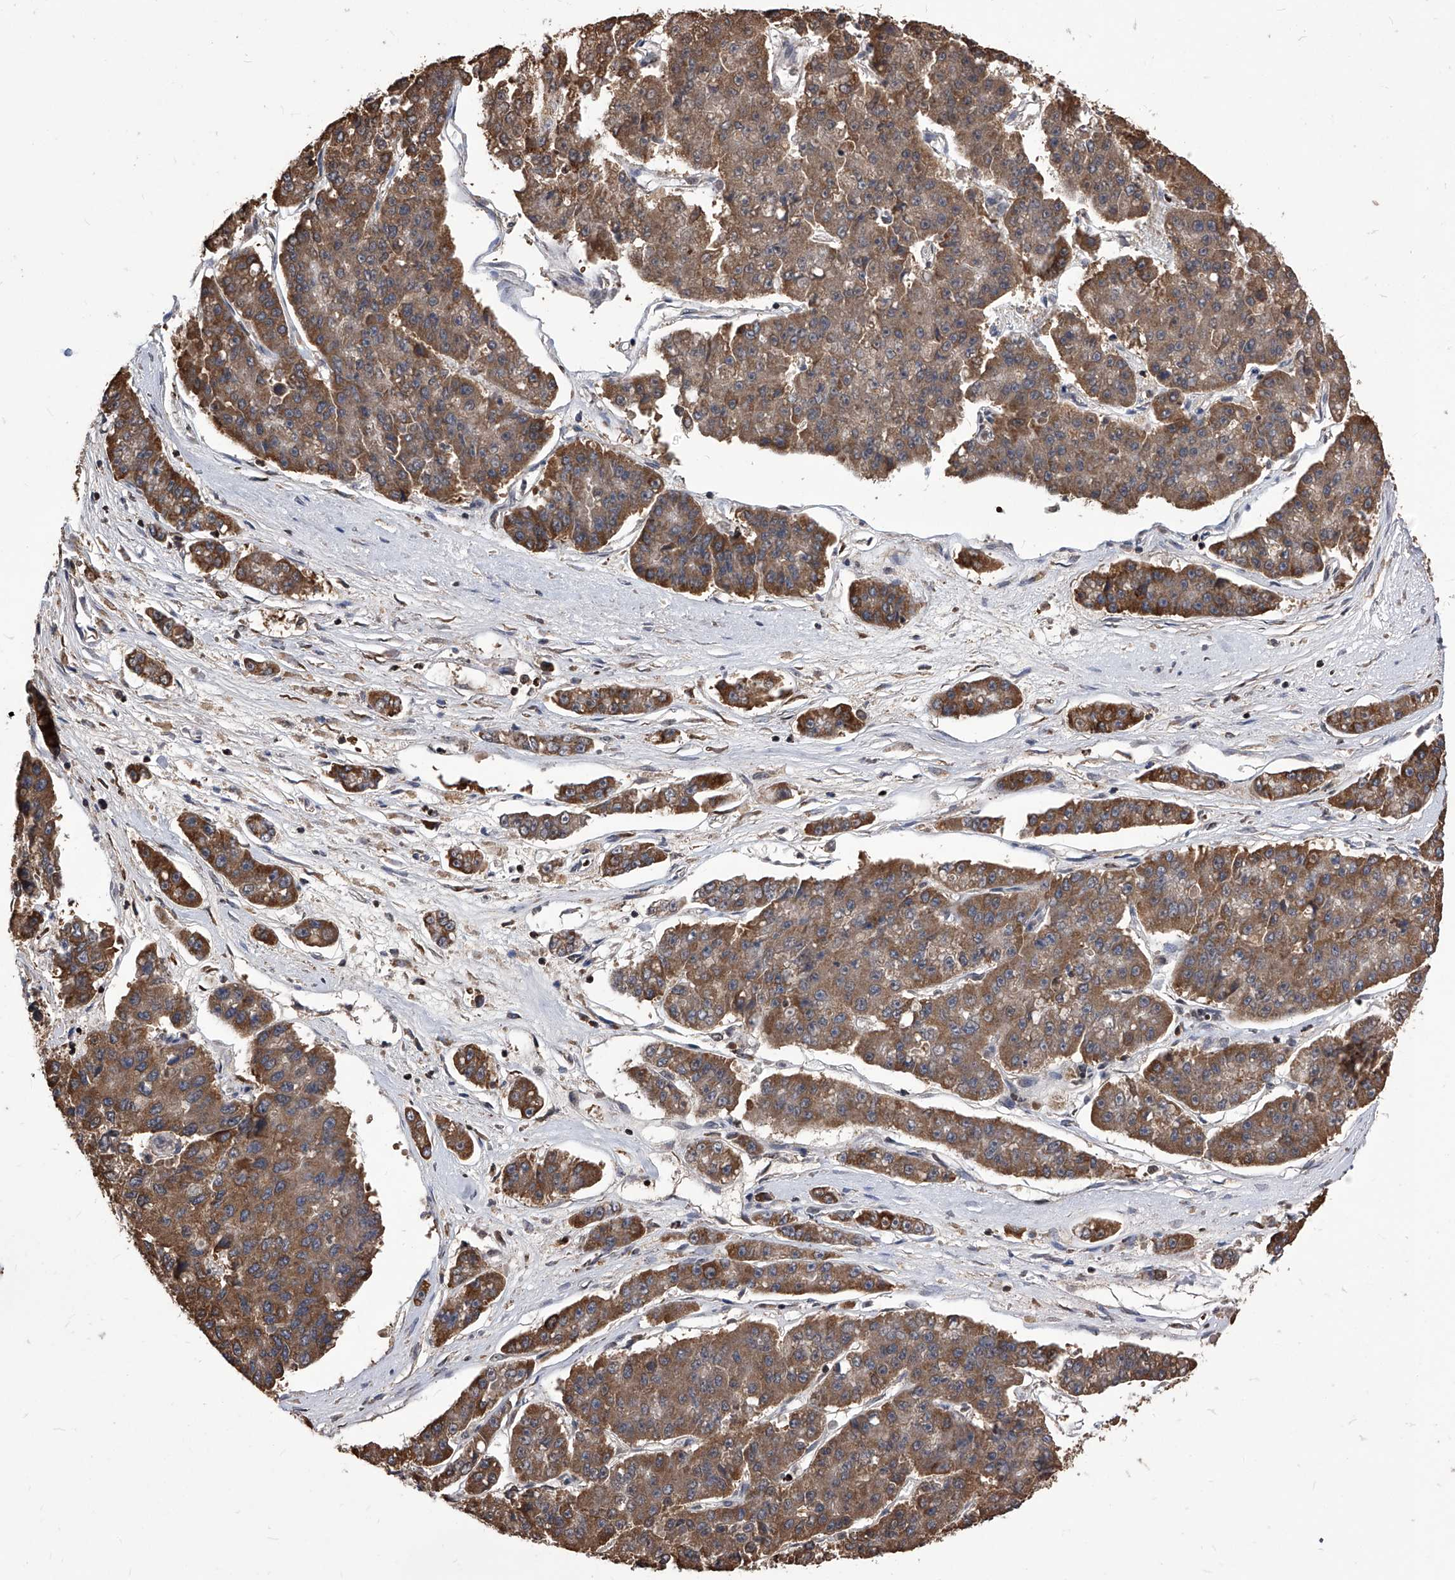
{"staining": {"intensity": "moderate", "quantity": ">75%", "location": "cytoplasmic/membranous"}, "tissue": "pancreatic cancer", "cell_type": "Tumor cells", "image_type": "cancer", "snomed": [{"axis": "morphology", "description": "Adenocarcinoma, NOS"}, {"axis": "topography", "description": "Pancreas"}], "caption": "Tumor cells display medium levels of moderate cytoplasmic/membranous staining in about >75% of cells in pancreatic cancer (adenocarcinoma). (Brightfield microscopy of DAB IHC at high magnification).", "gene": "ID1", "patient": {"sex": "male", "age": 50}}